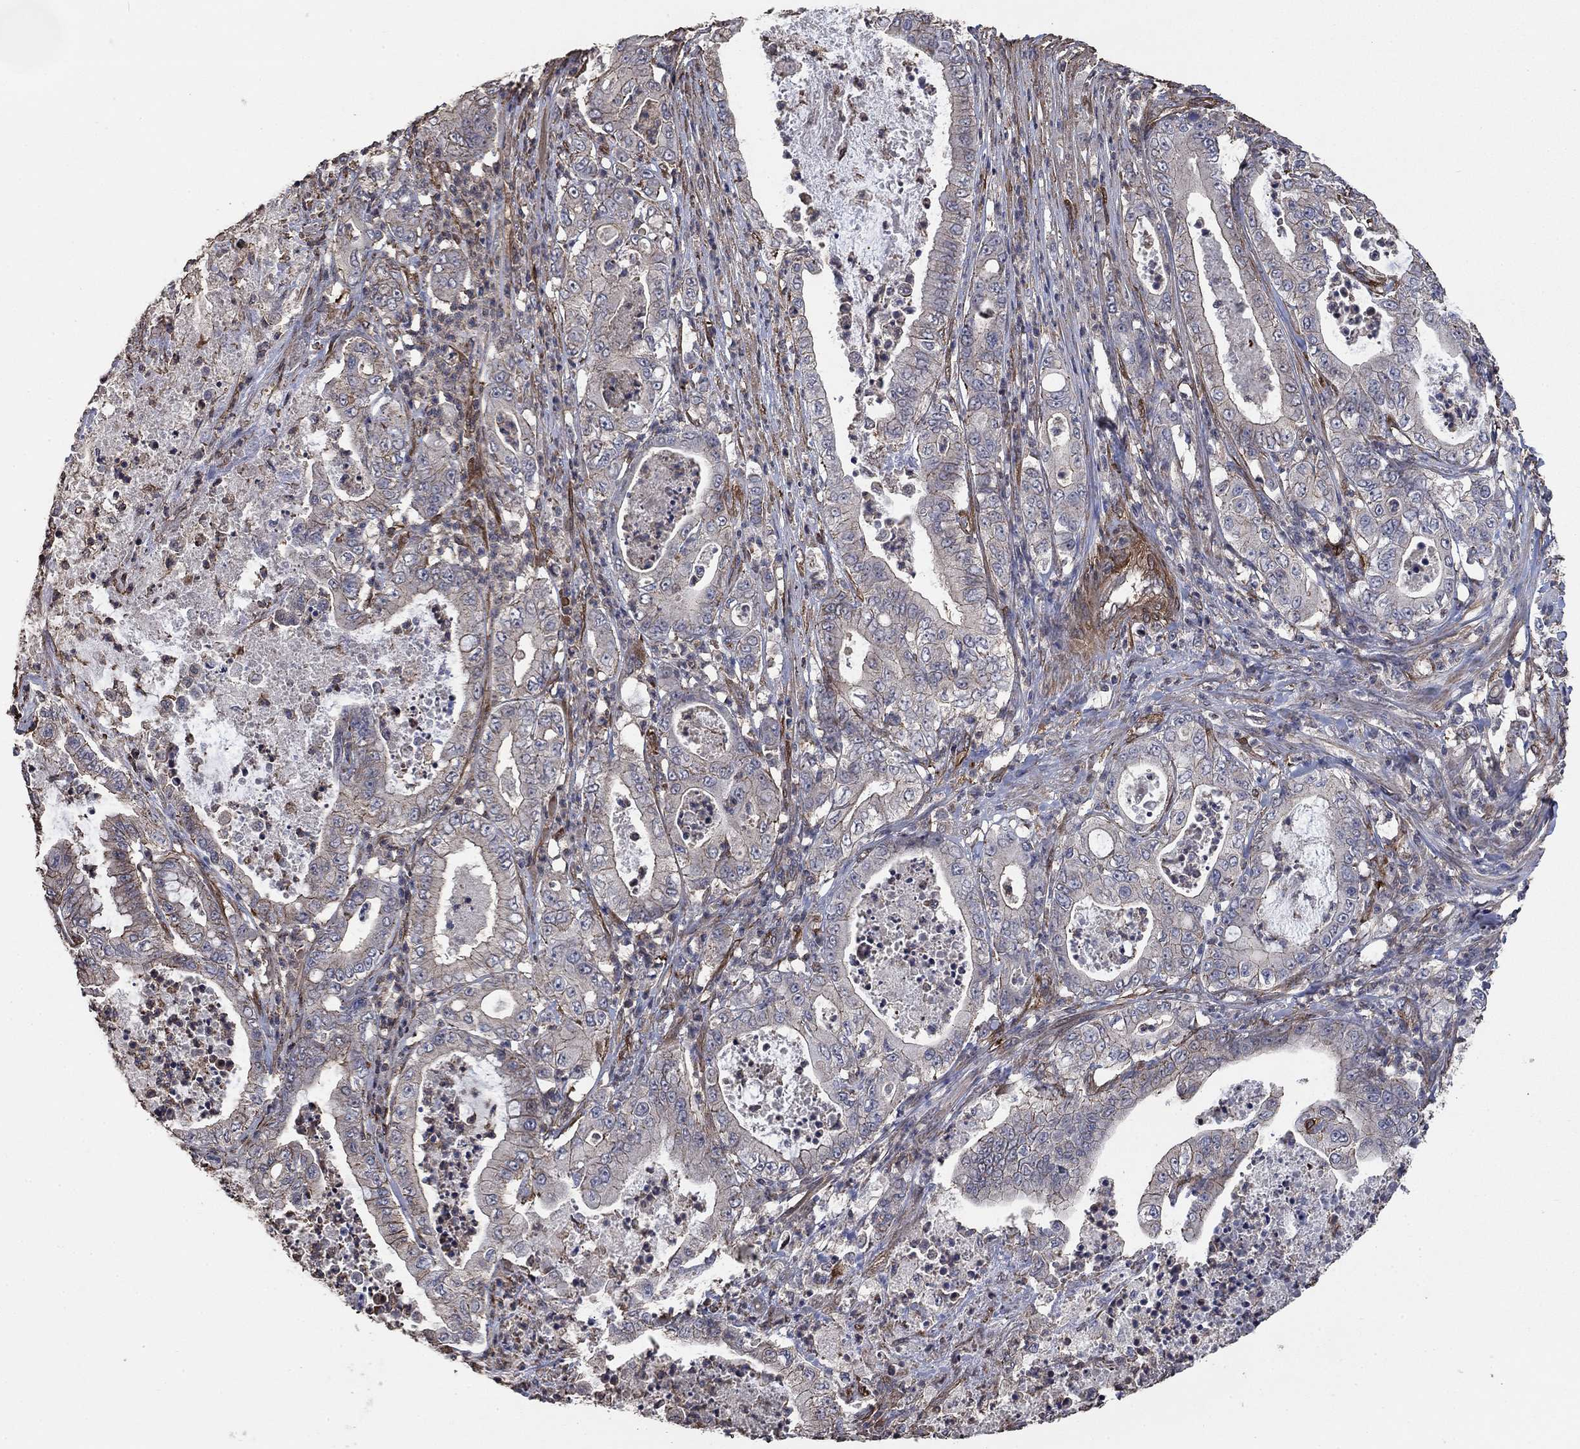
{"staining": {"intensity": "negative", "quantity": "none", "location": "none"}, "tissue": "pancreatic cancer", "cell_type": "Tumor cells", "image_type": "cancer", "snomed": [{"axis": "morphology", "description": "Adenocarcinoma, NOS"}, {"axis": "topography", "description": "Pancreas"}], "caption": "Immunohistochemistry photomicrograph of pancreatic adenocarcinoma stained for a protein (brown), which shows no expression in tumor cells.", "gene": "PDE3A", "patient": {"sex": "male", "age": 71}}